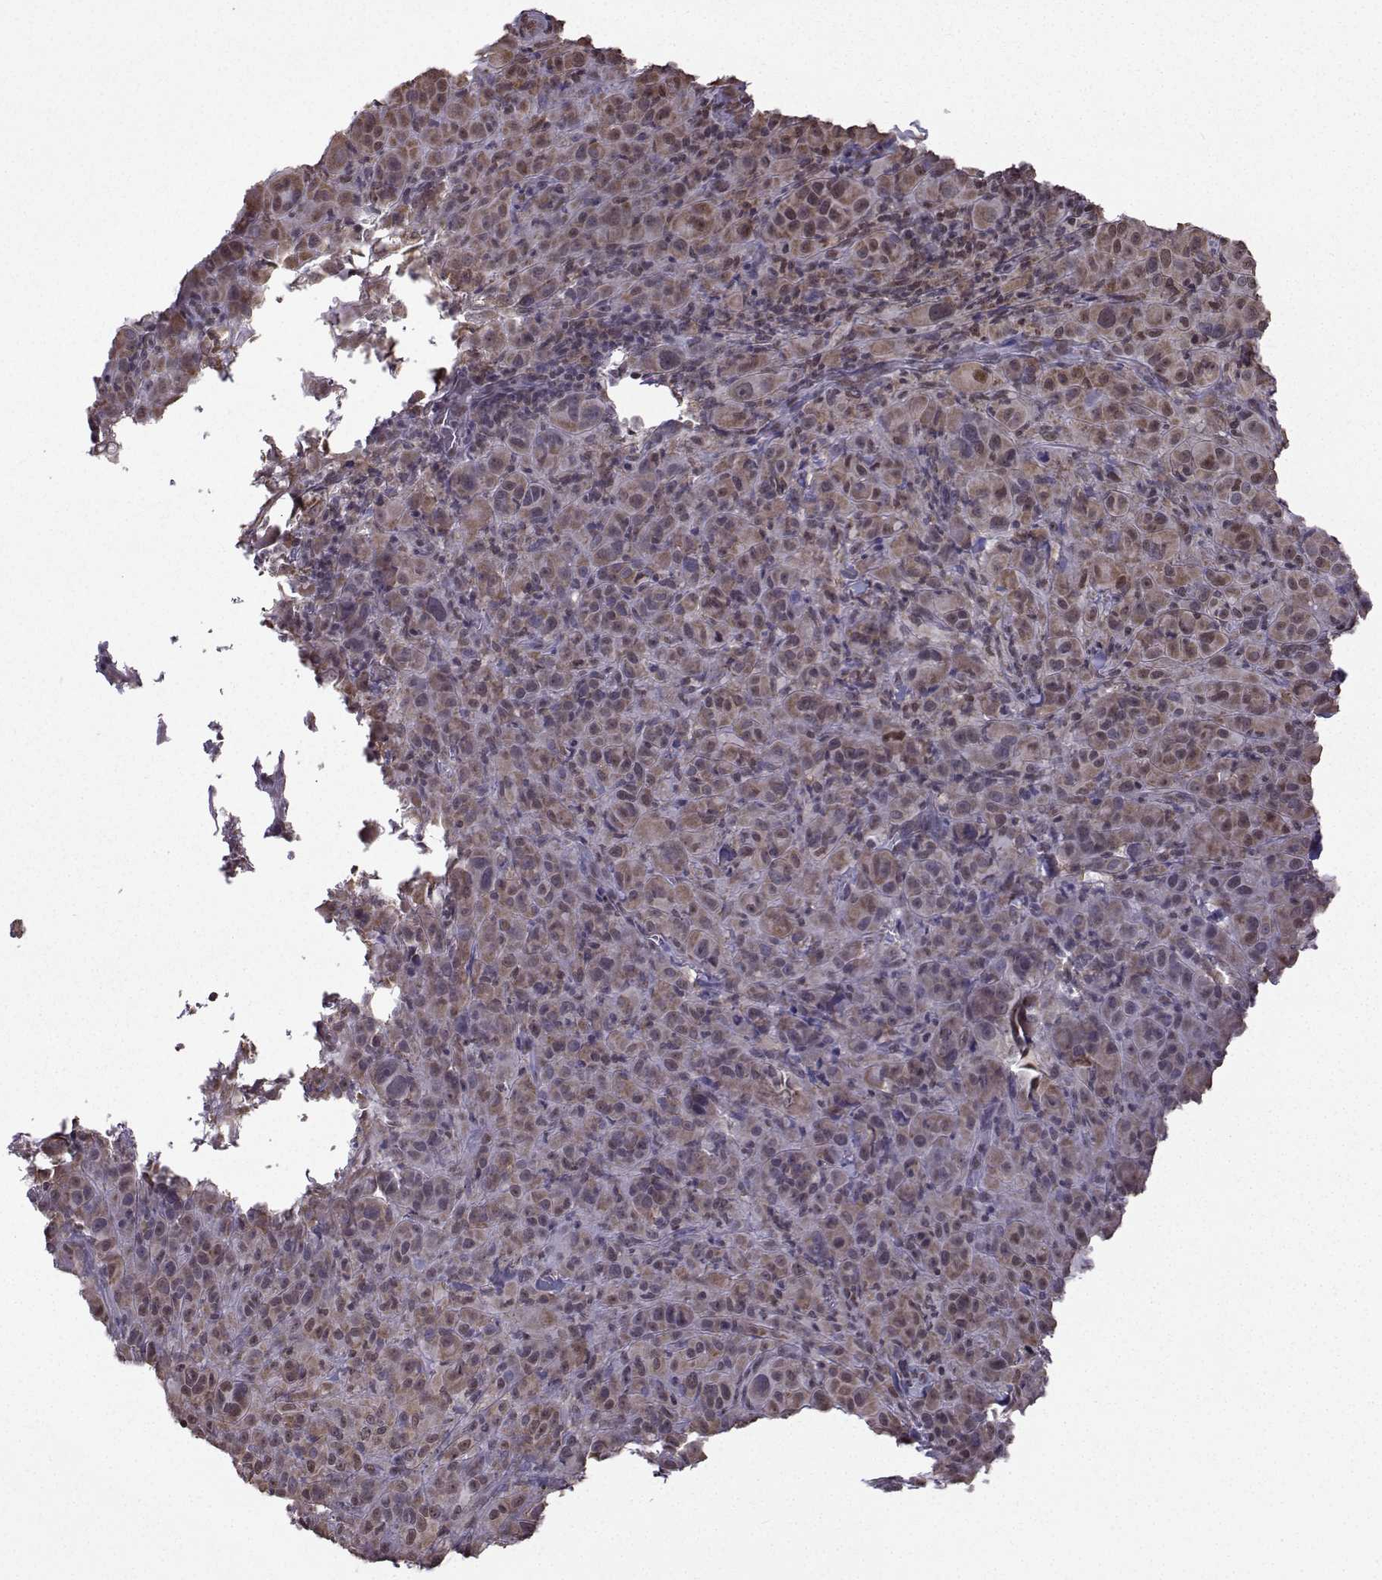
{"staining": {"intensity": "weak", "quantity": "25%-75%", "location": "nuclear"}, "tissue": "melanoma", "cell_type": "Tumor cells", "image_type": "cancer", "snomed": [{"axis": "morphology", "description": "Malignant melanoma, NOS"}, {"axis": "topography", "description": "Skin"}], "caption": "Human malignant melanoma stained with a protein marker reveals weak staining in tumor cells.", "gene": "EZH1", "patient": {"sex": "female", "age": 87}}